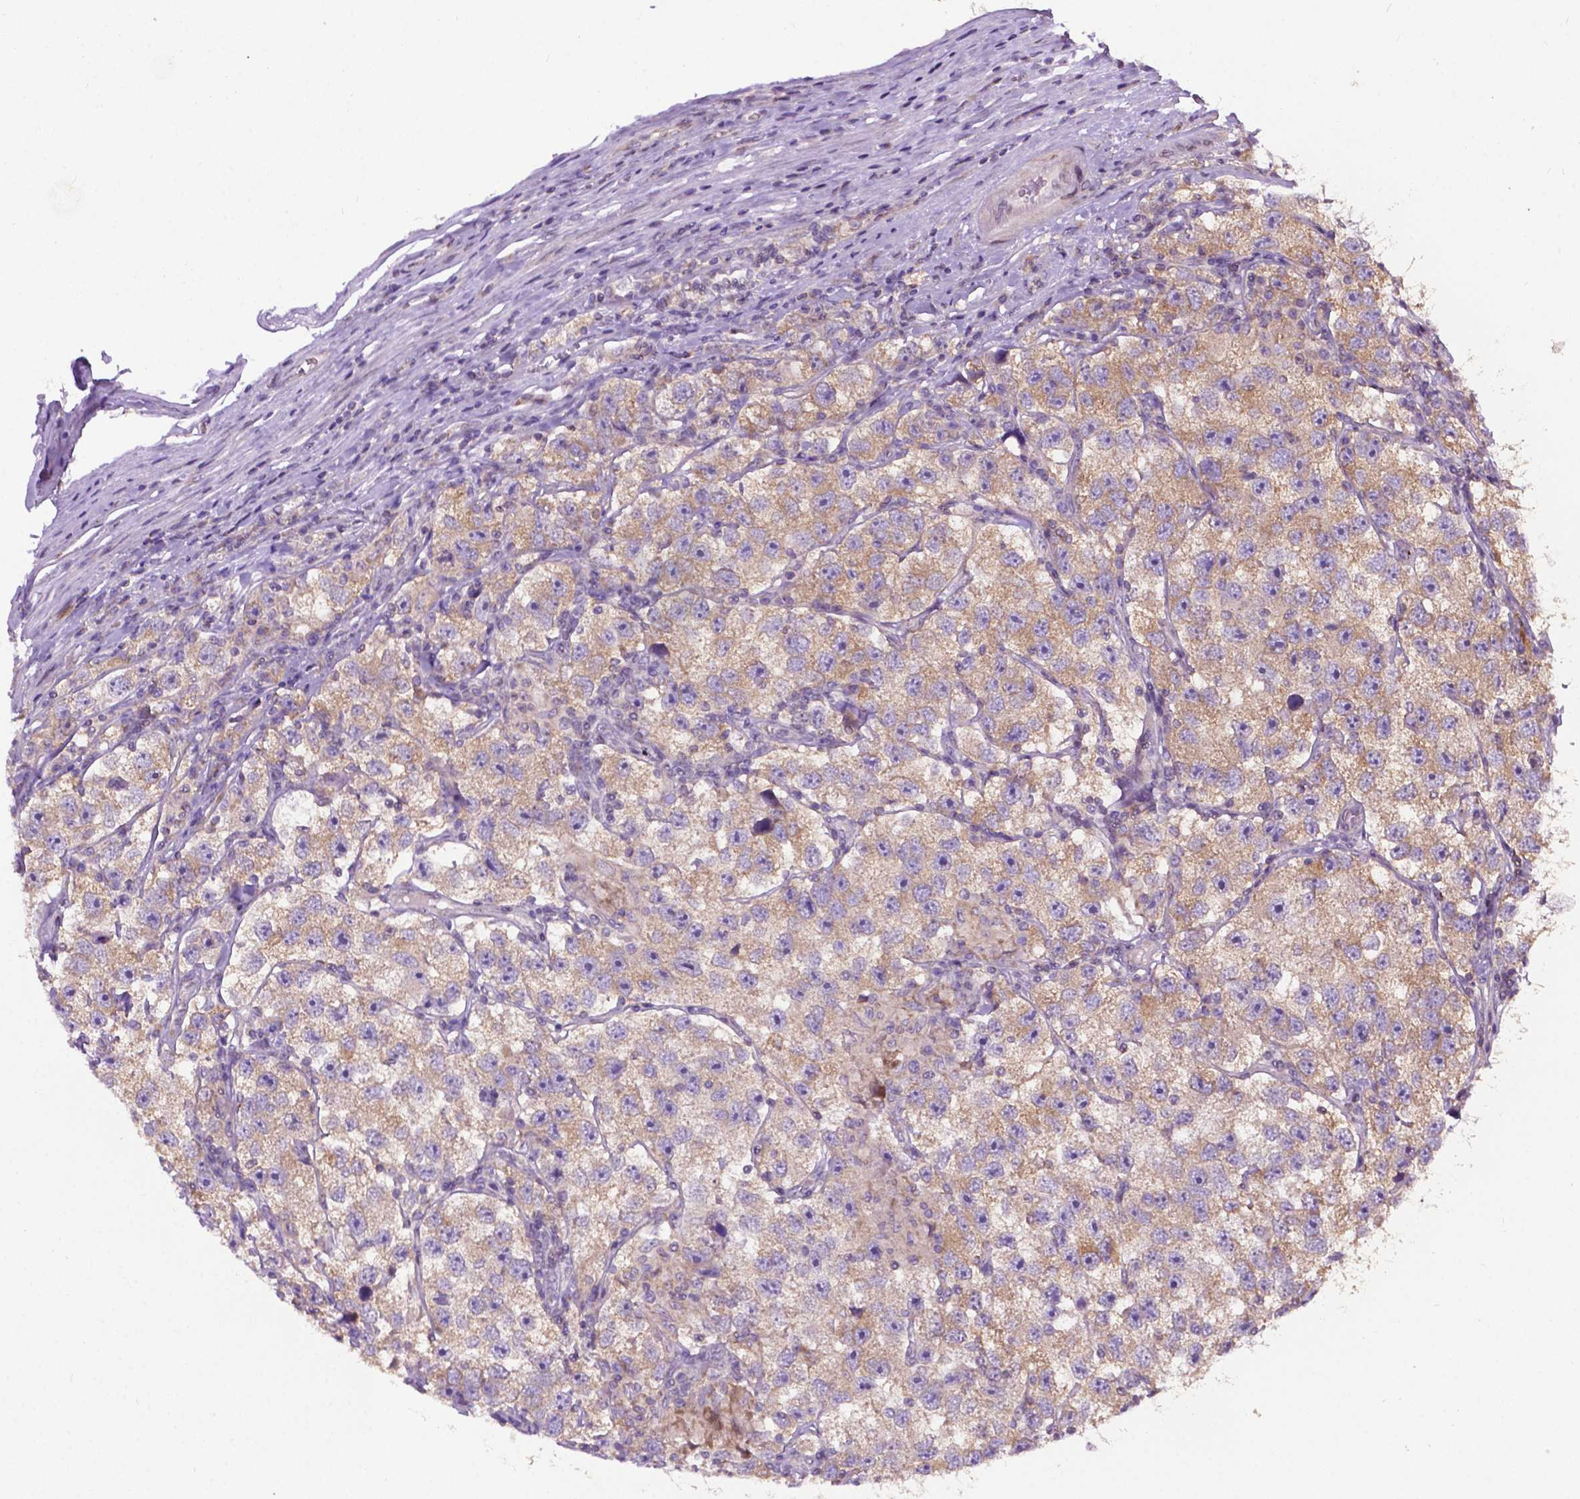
{"staining": {"intensity": "weak", "quantity": "25%-75%", "location": "cytoplasmic/membranous"}, "tissue": "testis cancer", "cell_type": "Tumor cells", "image_type": "cancer", "snomed": [{"axis": "morphology", "description": "Seminoma, NOS"}, {"axis": "topography", "description": "Testis"}], "caption": "Immunohistochemical staining of human testis cancer displays low levels of weak cytoplasmic/membranous staining in approximately 25%-75% of tumor cells.", "gene": "SPNS2", "patient": {"sex": "male", "age": 26}}